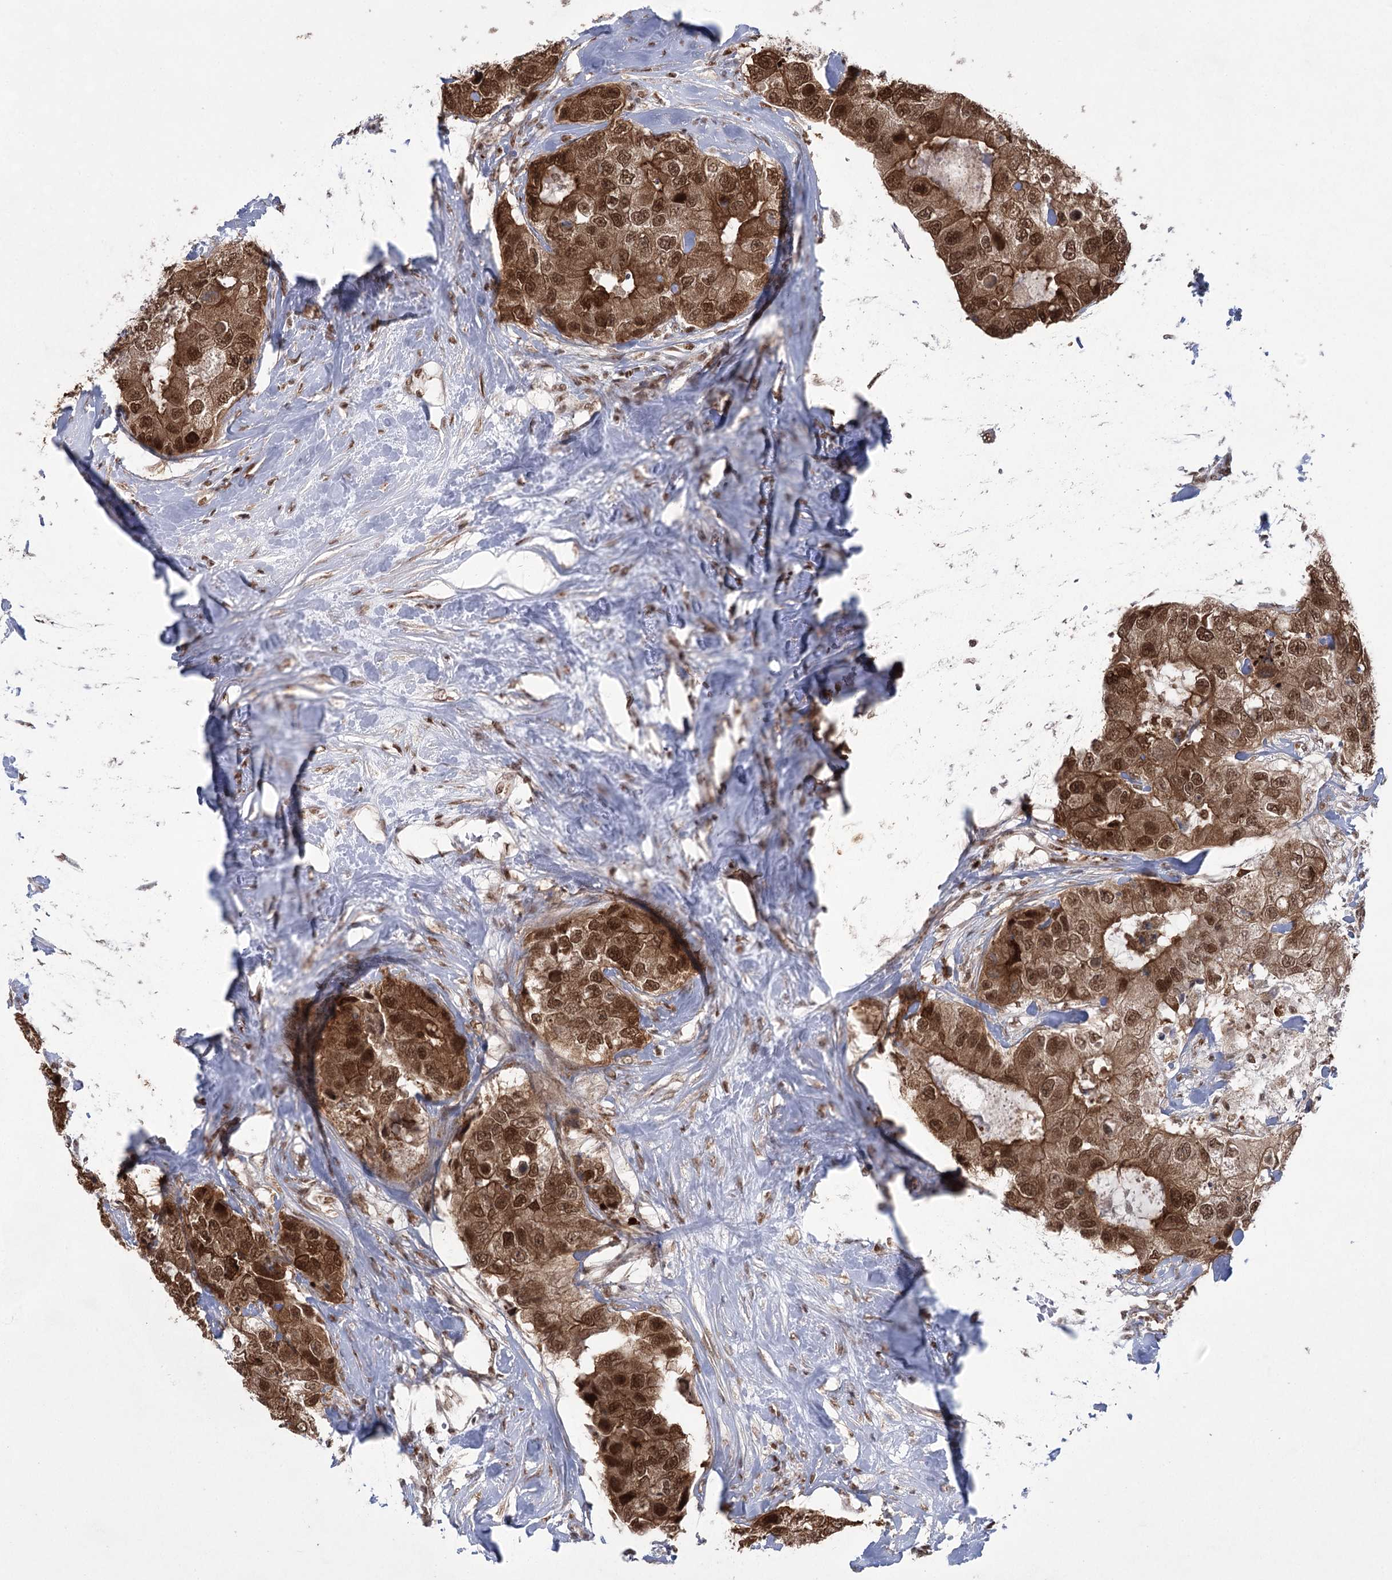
{"staining": {"intensity": "moderate", "quantity": ">75%", "location": "cytoplasmic/membranous,nuclear"}, "tissue": "breast cancer", "cell_type": "Tumor cells", "image_type": "cancer", "snomed": [{"axis": "morphology", "description": "Duct carcinoma"}, {"axis": "topography", "description": "Breast"}], "caption": "High-power microscopy captured an immunohistochemistry (IHC) histopathology image of infiltrating ductal carcinoma (breast), revealing moderate cytoplasmic/membranous and nuclear positivity in approximately >75% of tumor cells.", "gene": "ZCCHC8", "patient": {"sex": "female", "age": 62}}